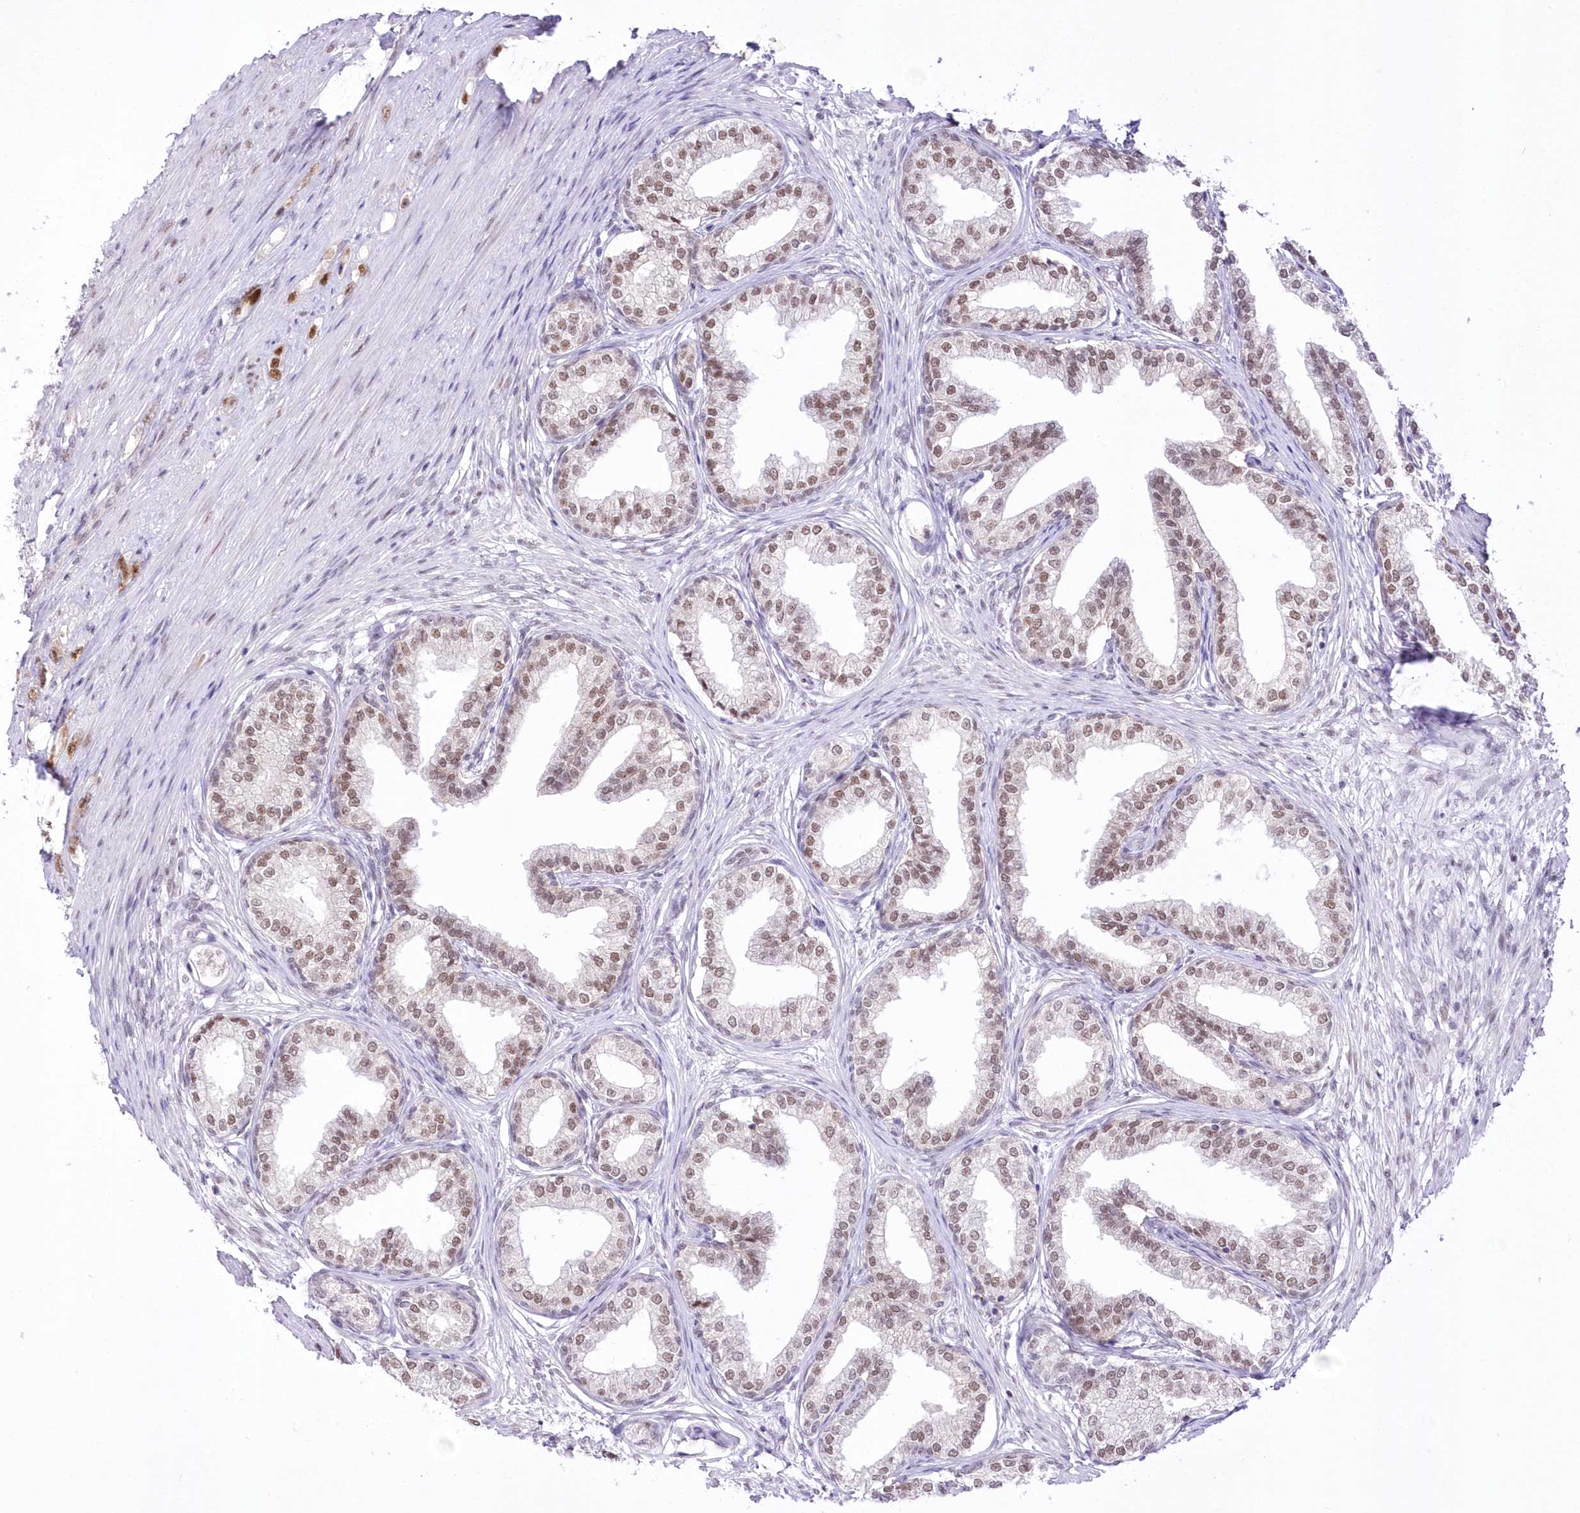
{"staining": {"intensity": "moderate", "quantity": ">75%", "location": "nuclear"}, "tissue": "prostate cancer", "cell_type": "Tumor cells", "image_type": "cancer", "snomed": [{"axis": "morphology", "description": "Adenocarcinoma, High grade"}, {"axis": "topography", "description": "Prostate"}], "caption": "Protein expression analysis of prostate cancer (high-grade adenocarcinoma) reveals moderate nuclear positivity in approximately >75% of tumor cells.", "gene": "NSUN2", "patient": {"sex": "male", "age": 63}}